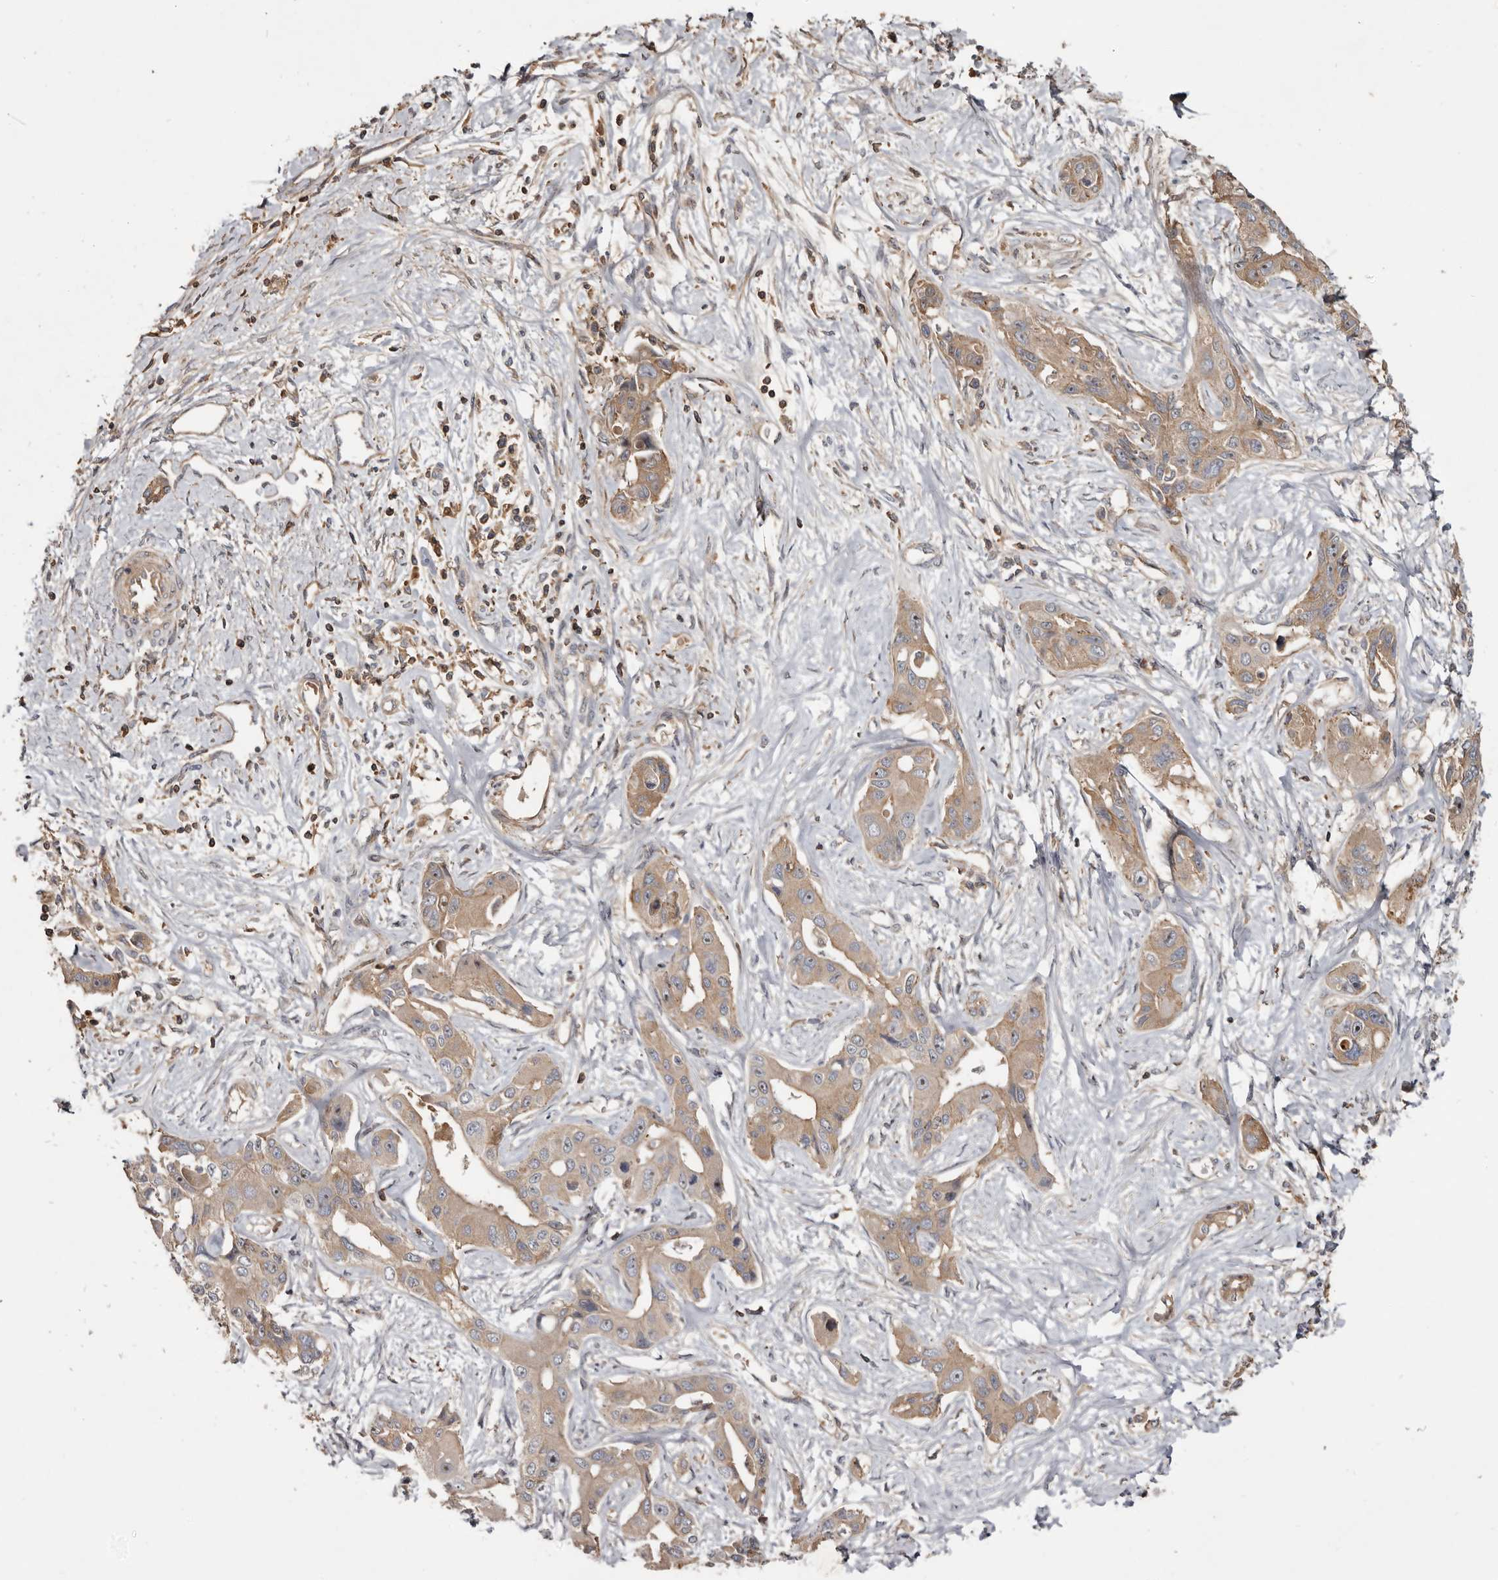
{"staining": {"intensity": "weak", "quantity": ">75%", "location": "cytoplasmic/membranous"}, "tissue": "liver cancer", "cell_type": "Tumor cells", "image_type": "cancer", "snomed": [{"axis": "morphology", "description": "Cholangiocarcinoma"}, {"axis": "topography", "description": "Liver"}], "caption": "A photomicrograph showing weak cytoplasmic/membranous positivity in about >75% of tumor cells in liver cholangiocarcinoma, as visualized by brown immunohistochemical staining.", "gene": "TTC39A", "patient": {"sex": "male", "age": 59}}